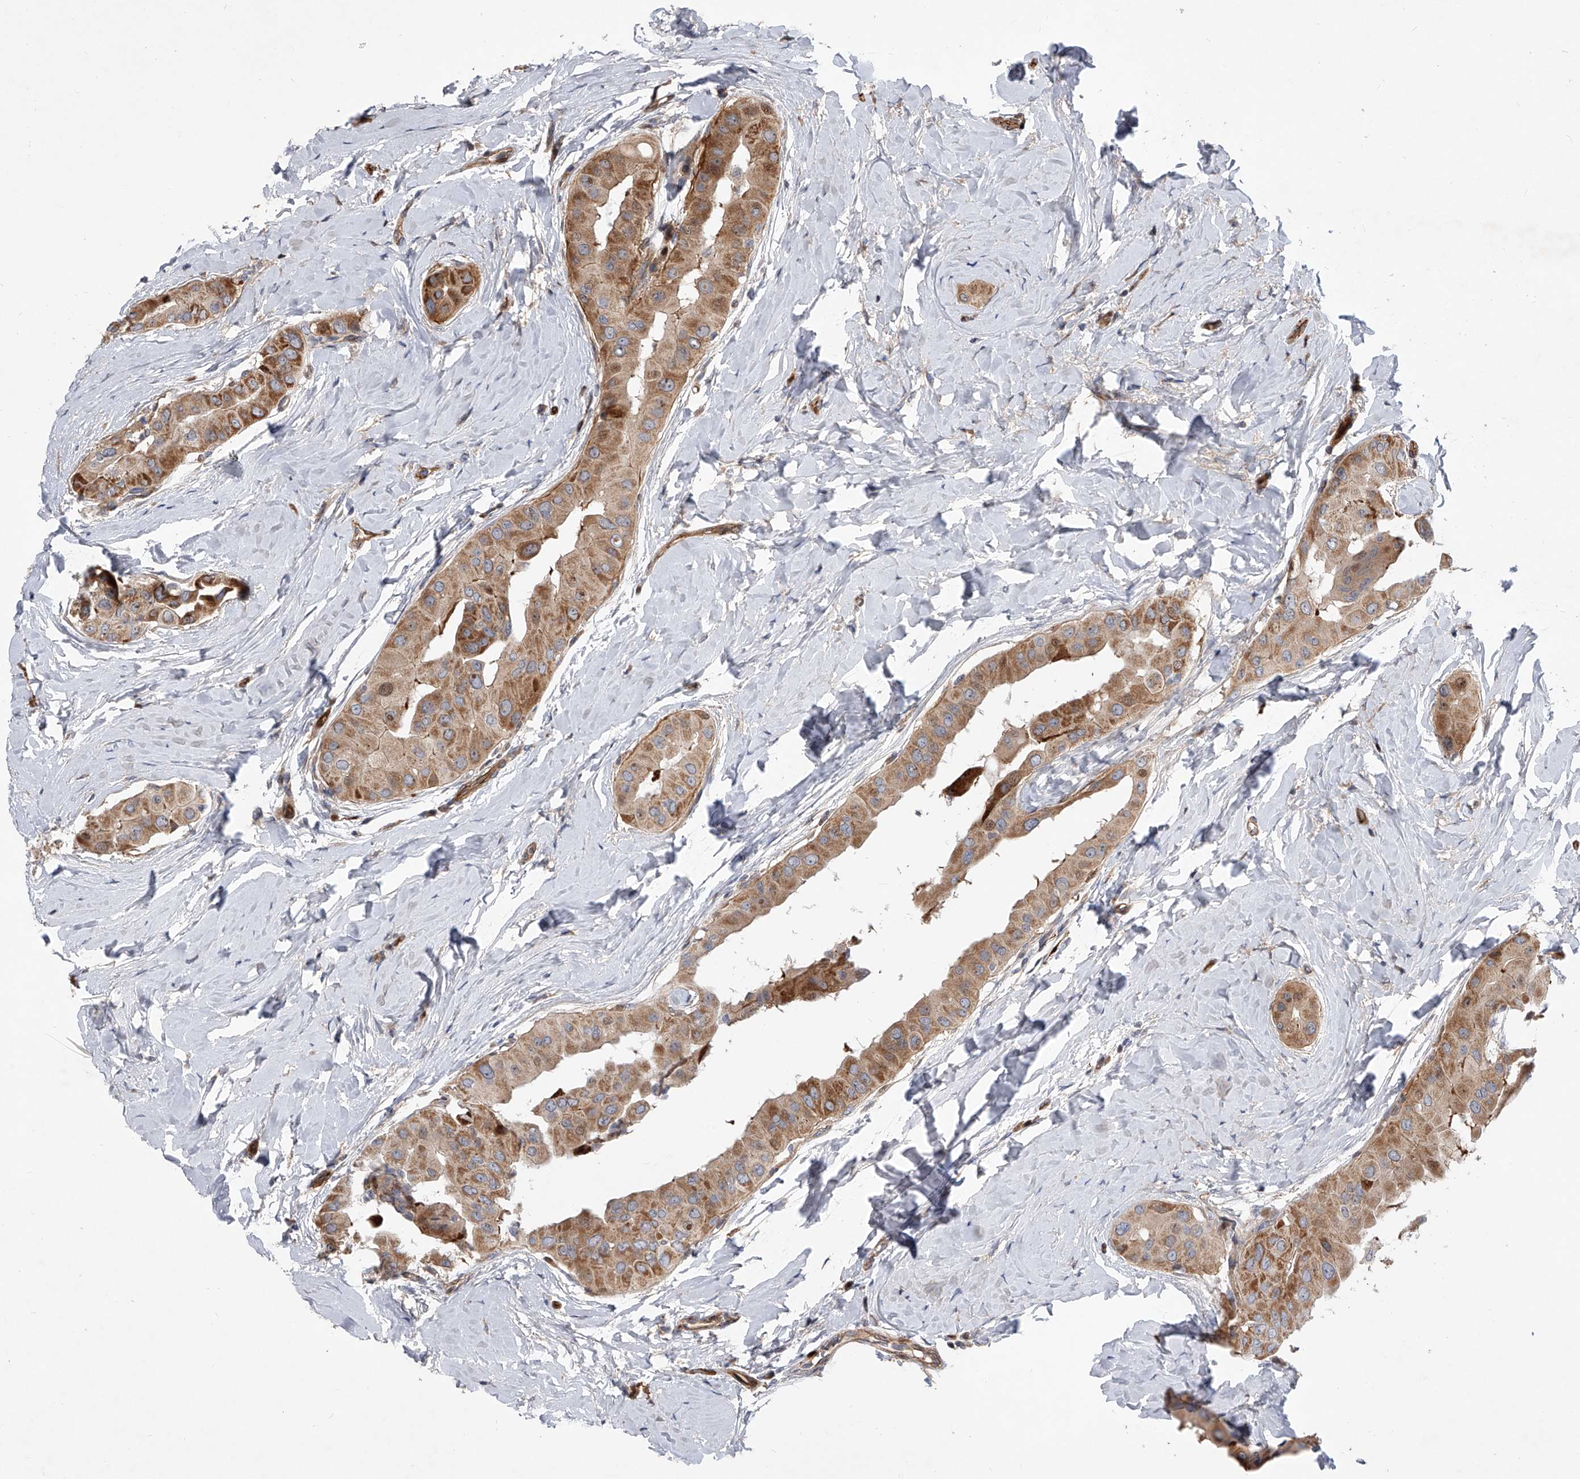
{"staining": {"intensity": "moderate", "quantity": ">75%", "location": "cytoplasmic/membranous"}, "tissue": "thyroid cancer", "cell_type": "Tumor cells", "image_type": "cancer", "snomed": [{"axis": "morphology", "description": "Papillary adenocarcinoma, NOS"}, {"axis": "topography", "description": "Thyroid gland"}], "caption": "This is a photomicrograph of immunohistochemistry (IHC) staining of papillary adenocarcinoma (thyroid), which shows moderate expression in the cytoplasmic/membranous of tumor cells.", "gene": "PDSS2", "patient": {"sex": "male", "age": 33}}